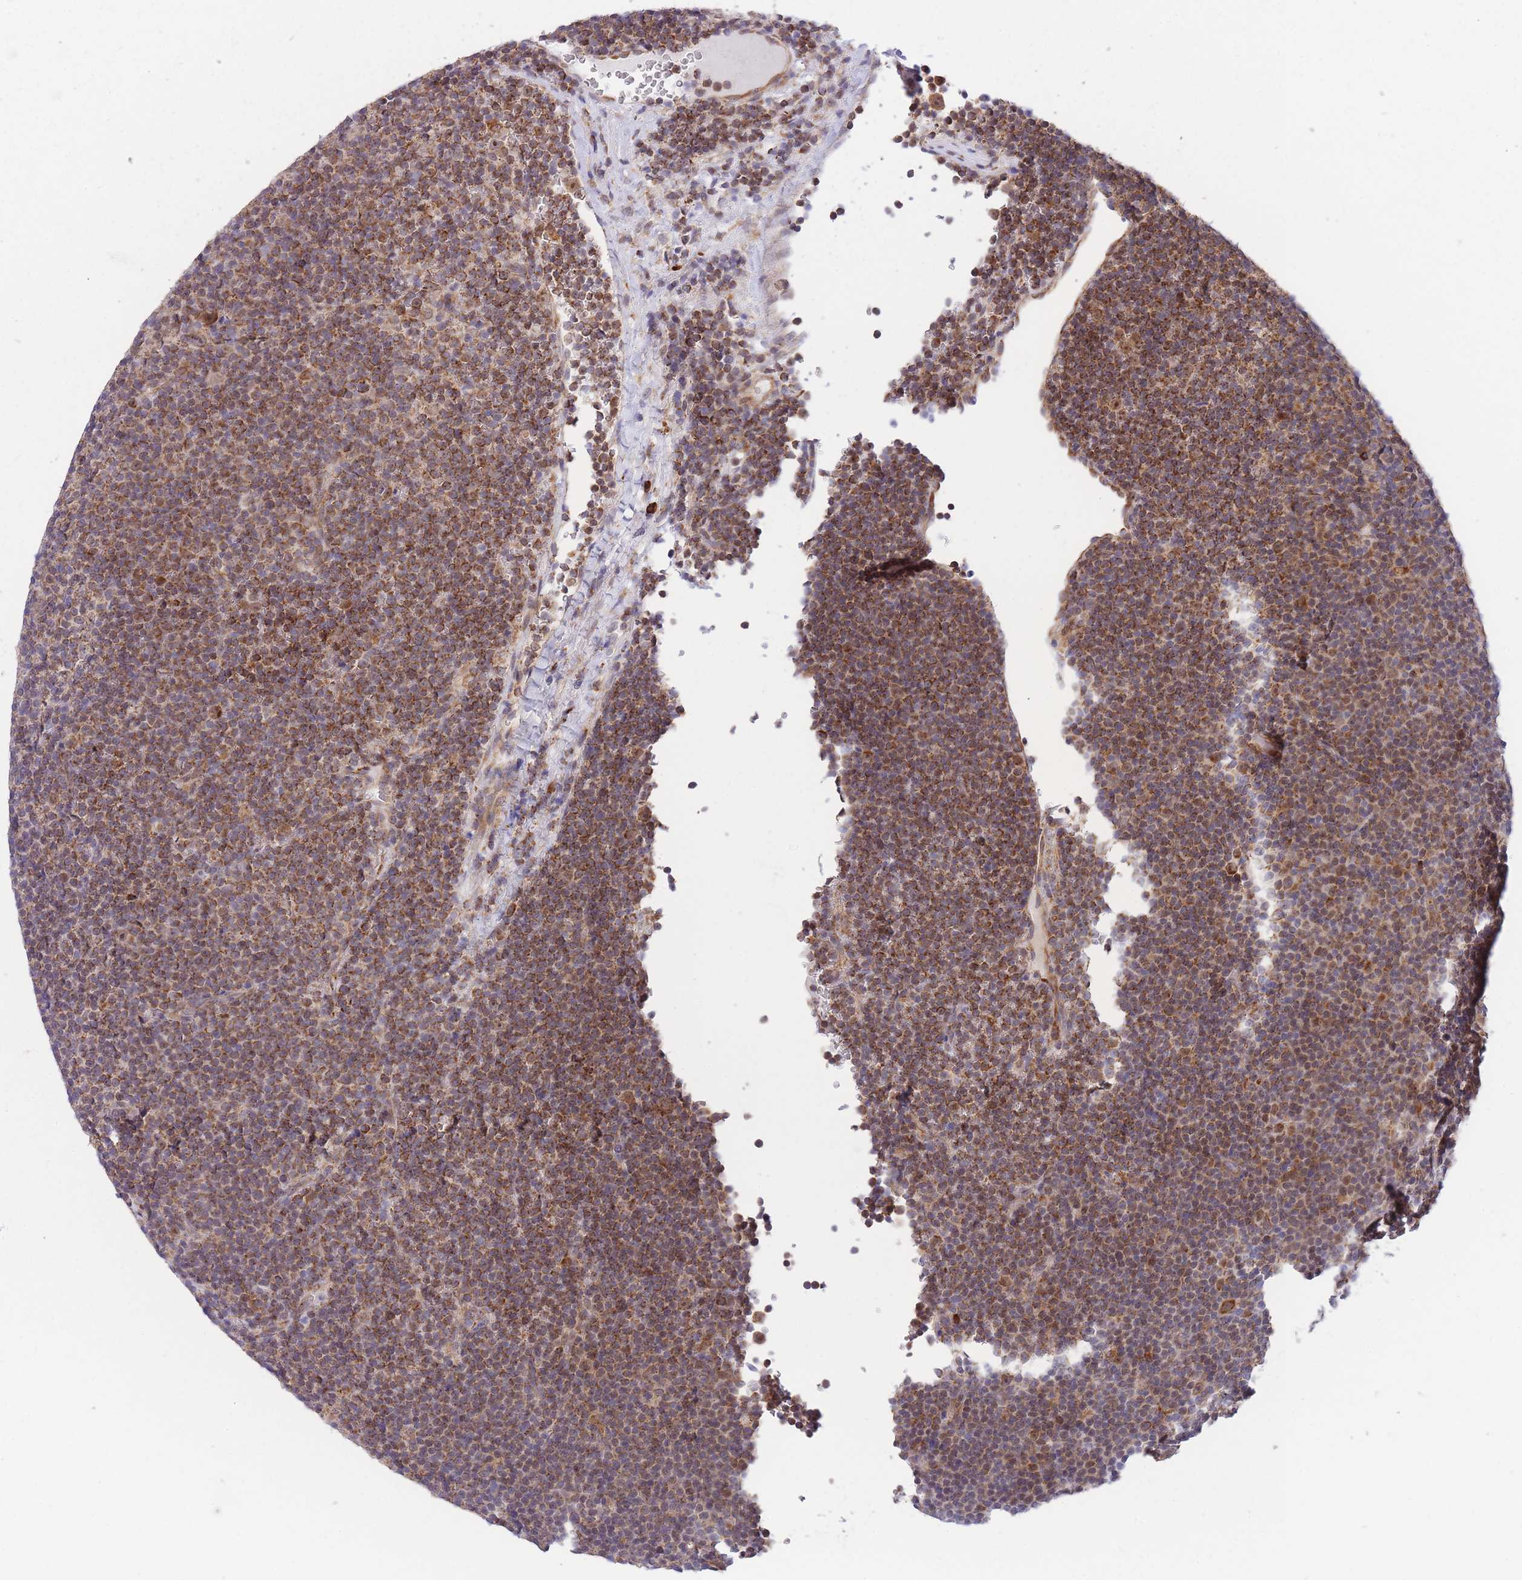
{"staining": {"intensity": "moderate", "quantity": "25%-75%", "location": "cytoplasmic/membranous,nuclear"}, "tissue": "lymphoma", "cell_type": "Tumor cells", "image_type": "cancer", "snomed": [{"axis": "morphology", "description": "Malignant lymphoma, non-Hodgkin's type, Low grade"}, {"axis": "topography", "description": "Lymph node"}], "caption": "An immunohistochemistry (IHC) histopathology image of neoplastic tissue is shown. Protein staining in brown shows moderate cytoplasmic/membranous and nuclear positivity in malignant lymphoma, non-Hodgkin's type (low-grade) within tumor cells. The staining was performed using DAB, with brown indicating positive protein expression. Nuclei are stained blue with hematoxylin.", "gene": "EXOSC8", "patient": {"sex": "female", "age": 67}}